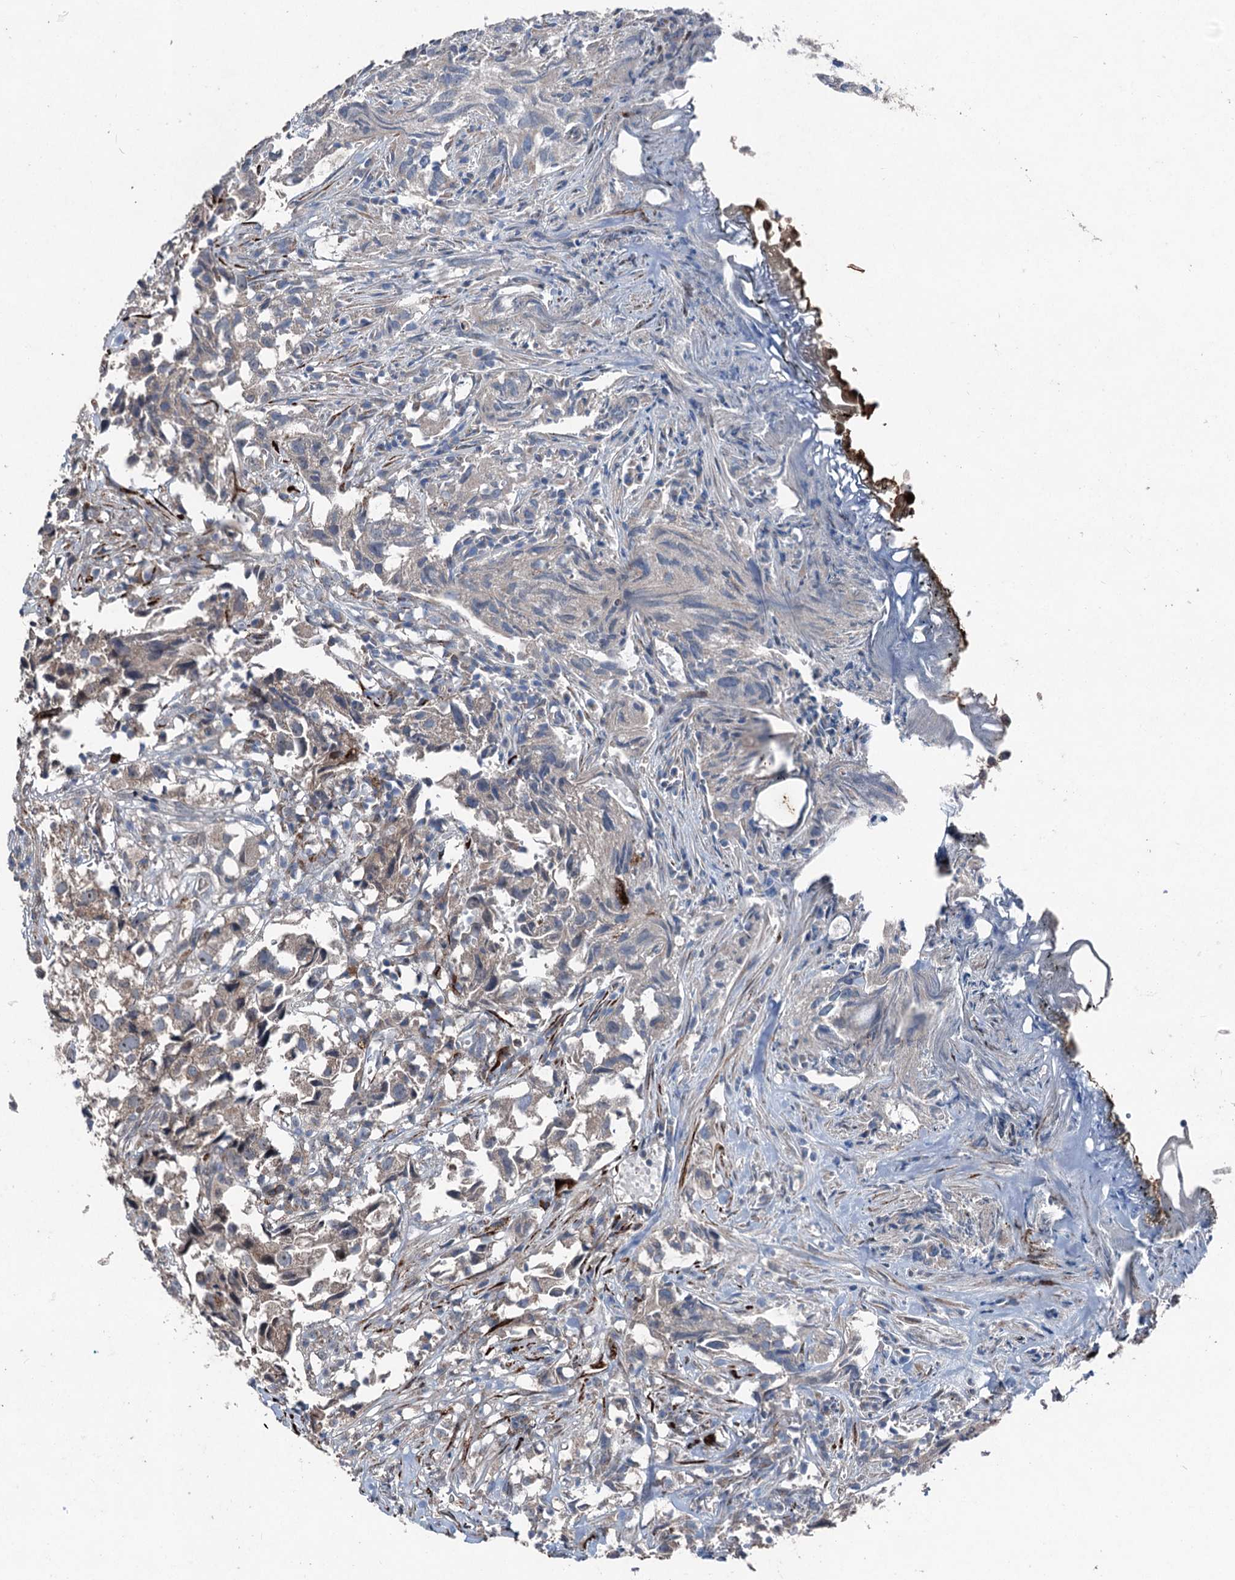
{"staining": {"intensity": "weak", "quantity": "25%-75%", "location": "cytoplasmic/membranous"}, "tissue": "urothelial cancer", "cell_type": "Tumor cells", "image_type": "cancer", "snomed": [{"axis": "morphology", "description": "Urothelial carcinoma, High grade"}, {"axis": "topography", "description": "Urinary bladder"}], "caption": "IHC (DAB) staining of urothelial cancer reveals weak cytoplasmic/membranous protein positivity in about 25%-75% of tumor cells. Nuclei are stained in blue.", "gene": "DDIAS", "patient": {"sex": "female", "age": 75}}